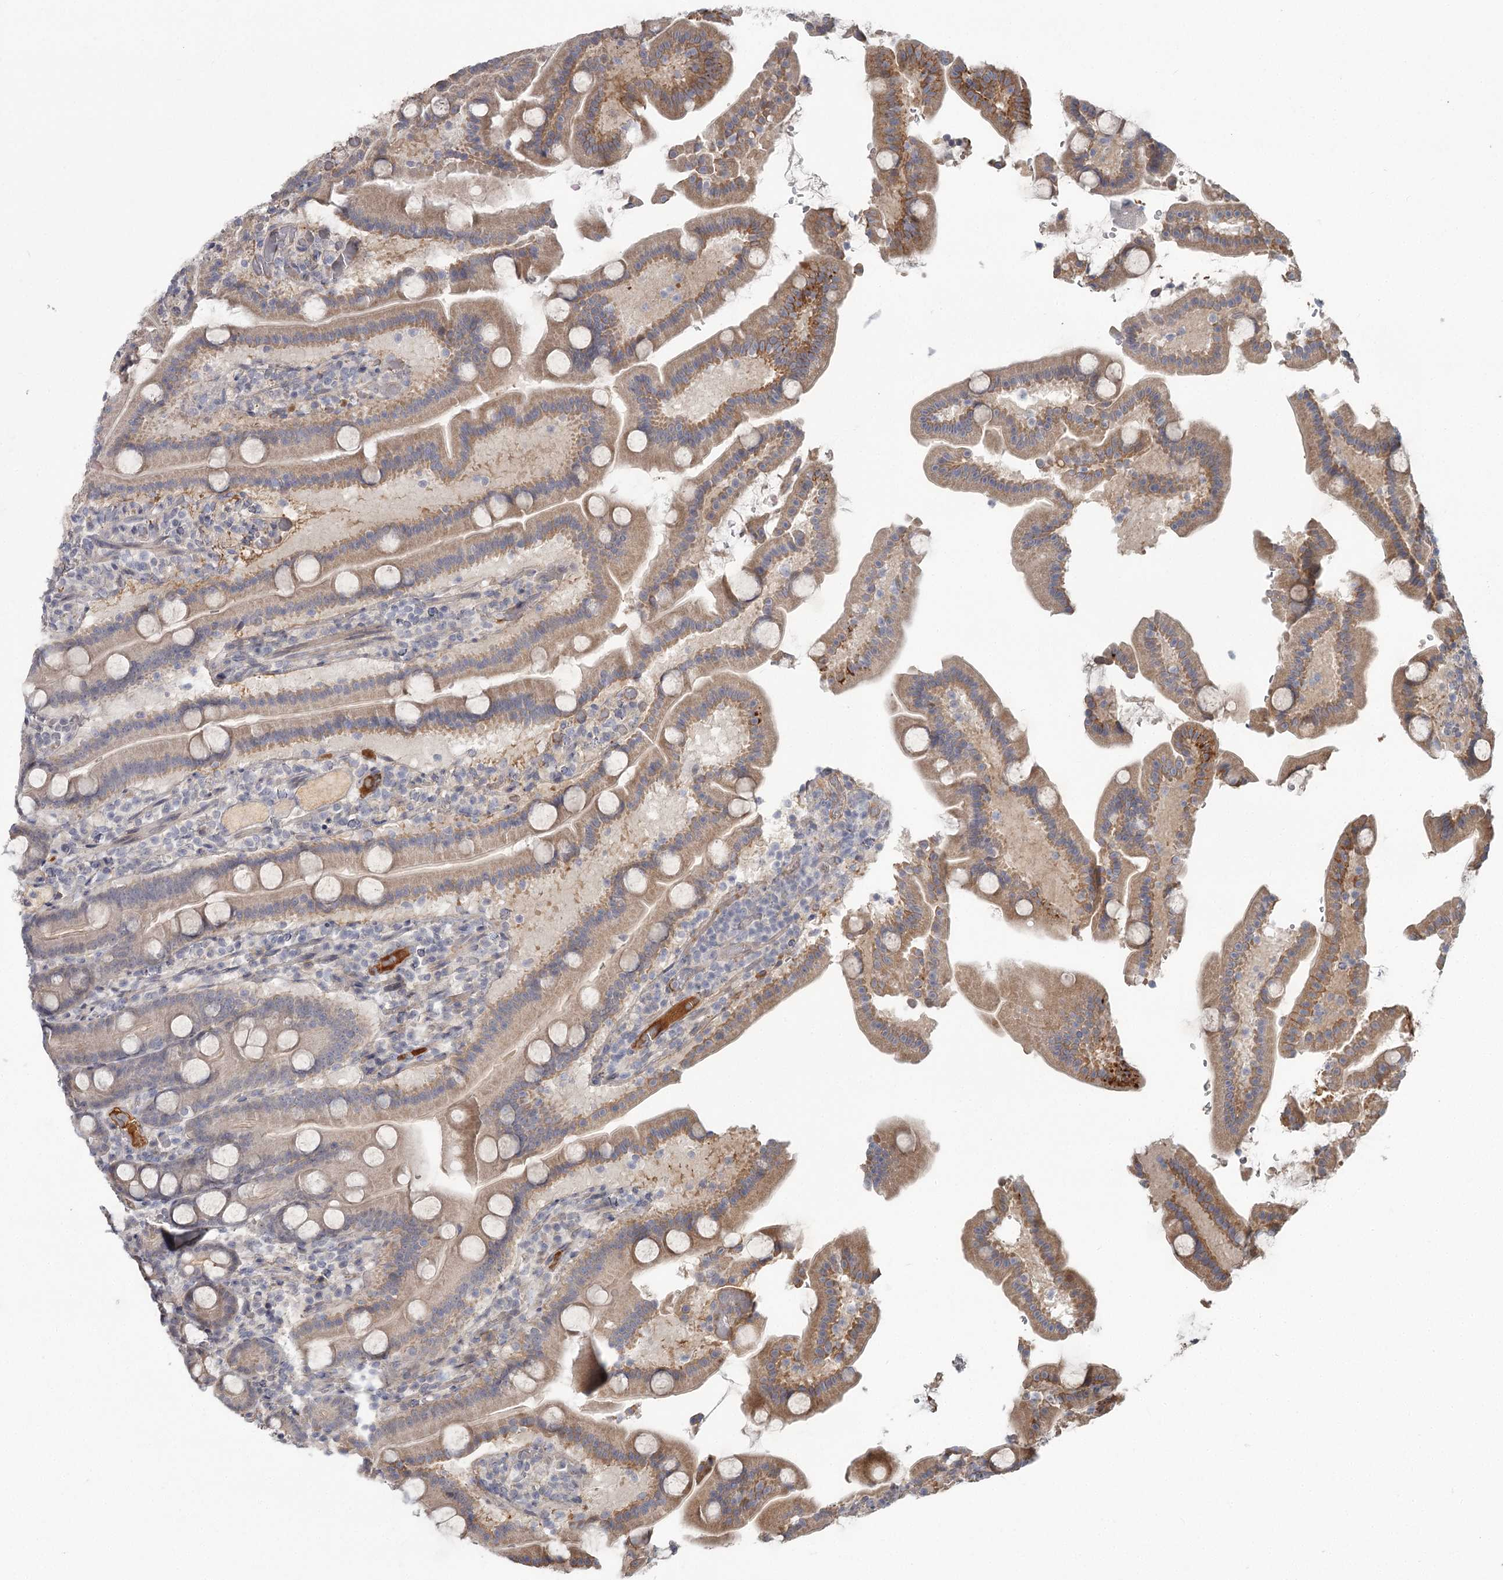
{"staining": {"intensity": "moderate", "quantity": "25%-75%", "location": "cytoplasmic/membranous"}, "tissue": "duodenum", "cell_type": "Glandular cells", "image_type": "normal", "snomed": [{"axis": "morphology", "description": "Normal tissue, NOS"}, {"axis": "topography", "description": "Duodenum"}], "caption": "Duodenum stained for a protein reveals moderate cytoplasmic/membranous positivity in glandular cells. Immunohistochemistry (ihc) stains the protein in brown and the nuclei are stained blue.", "gene": "DHRS9", "patient": {"sex": "male", "age": 55}}